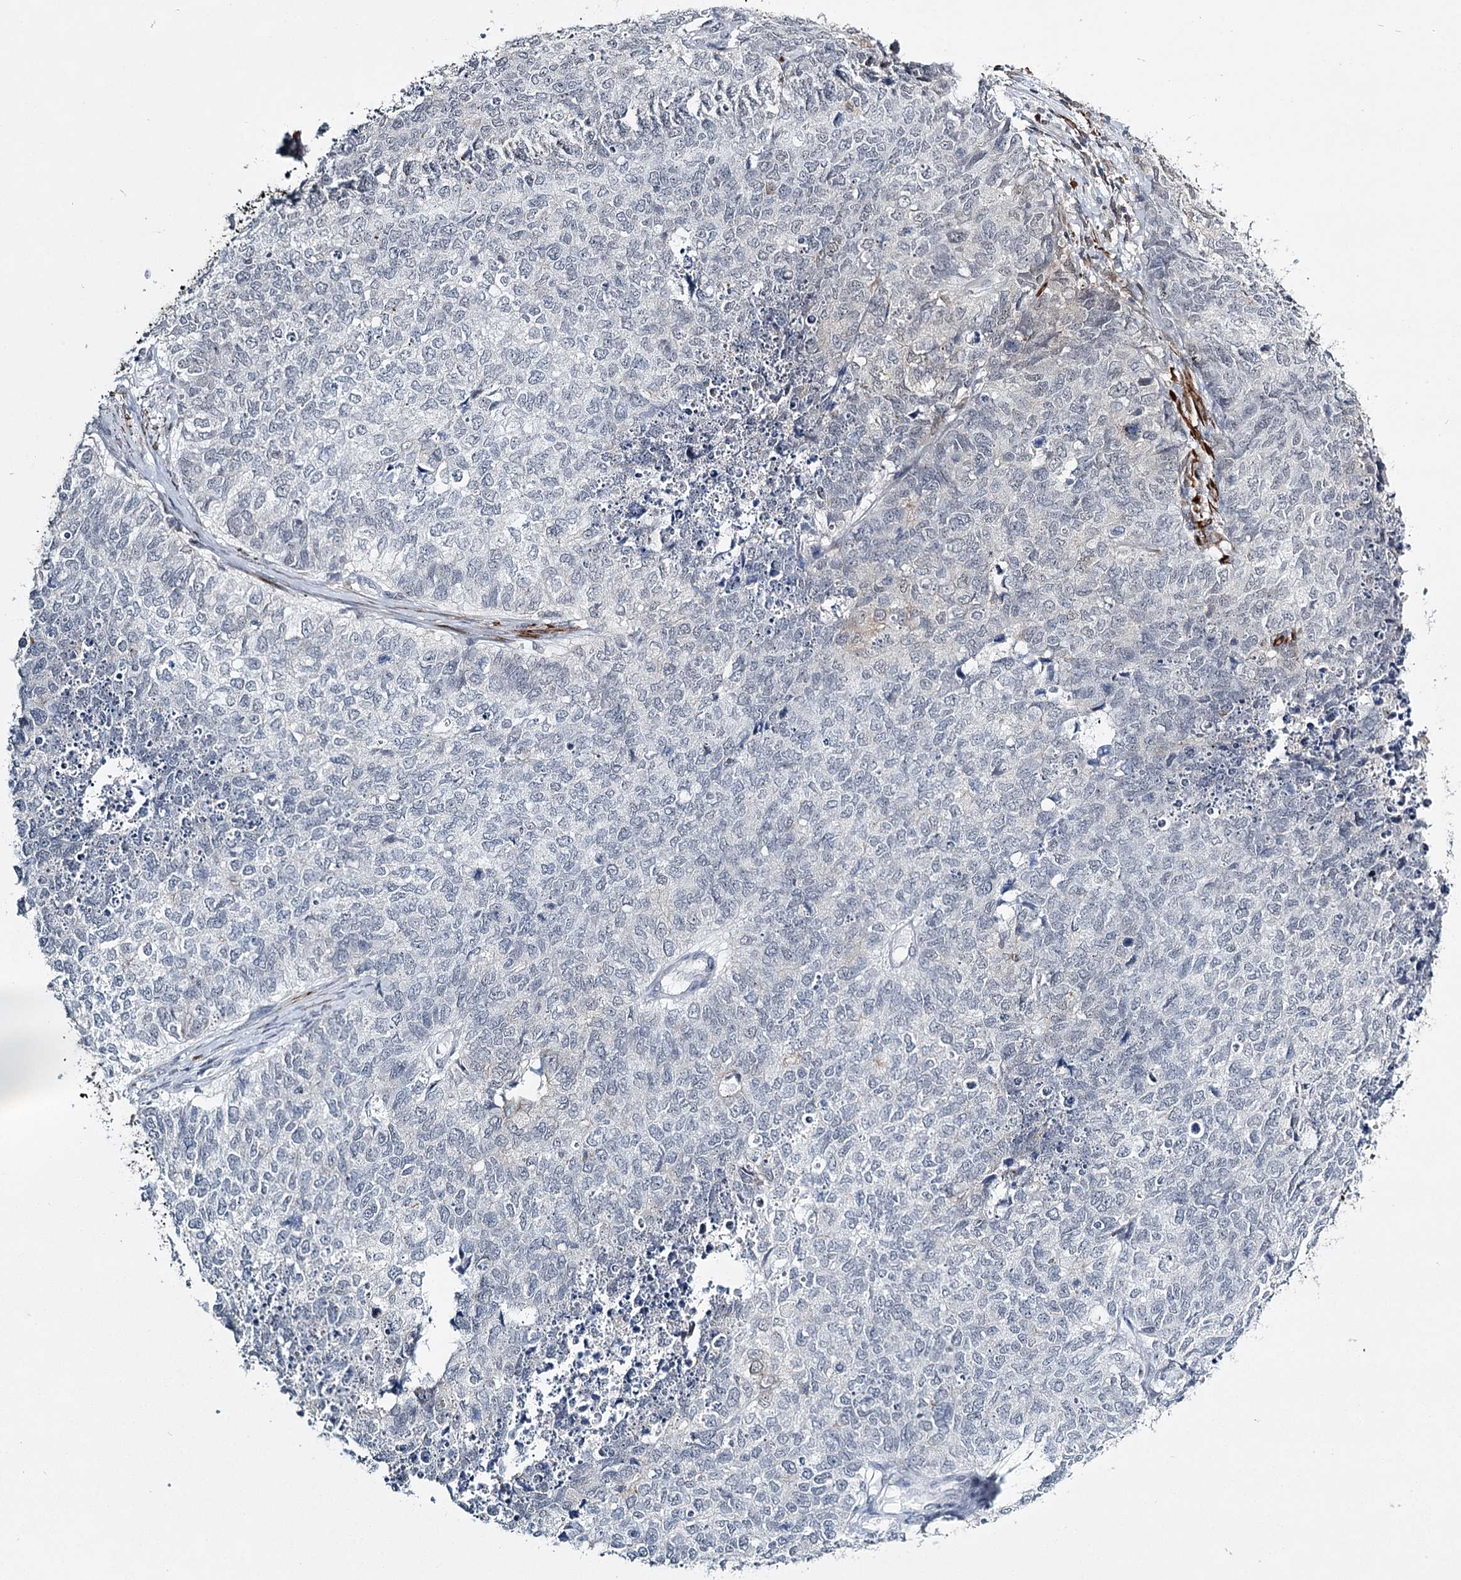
{"staining": {"intensity": "negative", "quantity": "none", "location": "none"}, "tissue": "cervical cancer", "cell_type": "Tumor cells", "image_type": "cancer", "snomed": [{"axis": "morphology", "description": "Squamous cell carcinoma, NOS"}, {"axis": "topography", "description": "Cervix"}], "caption": "Immunohistochemistry micrograph of cervical cancer (squamous cell carcinoma) stained for a protein (brown), which shows no staining in tumor cells. The staining is performed using DAB (3,3'-diaminobenzidine) brown chromogen with nuclei counter-stained in using hematoxylin.", "gene": "TMEM70", "patient": {"sex": "female", "age": 63}}